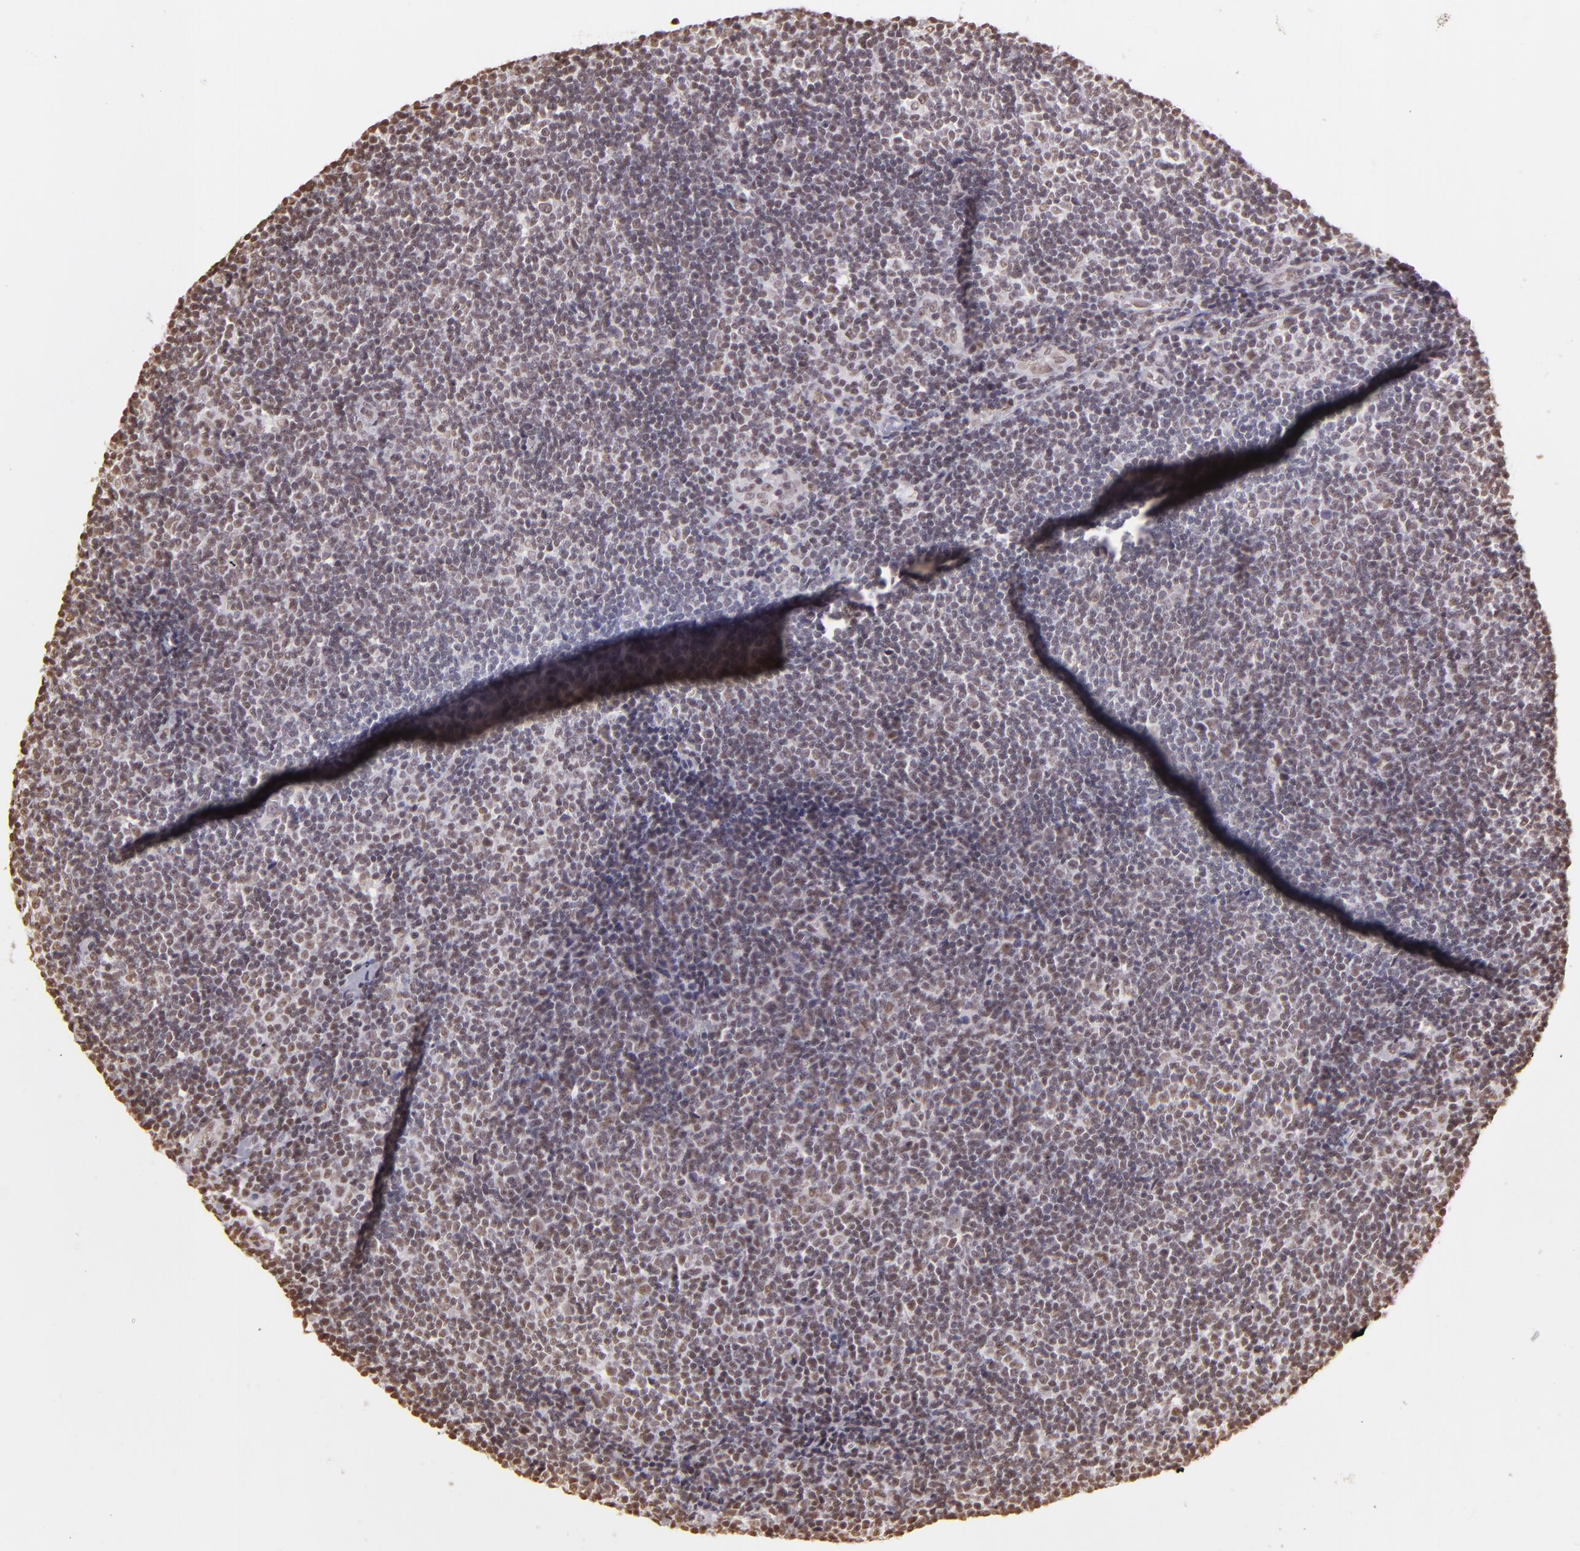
{"staining": {"intensity": "weak", "quantity": ">75%", "location": "nuclear"}, "tissue": "lymphoma", "cell_type": "Tumor cells", "image_type": "cancer", "snomed": [{"axis": "morphology", "description": "Malignant lymphoma, non-Hodgkin's type, Low grade"}, {"axis": "topography", "description": "Lymph node"}], "caption": "Protein staining of low-grade malignant lymphoma, non-Hodgkin's type tissue exhibits weak nuclear staining in approximately >75% of tumor cells.", "gene": "PAPOLA", "patient": {"sex": "male", "age": 49}}